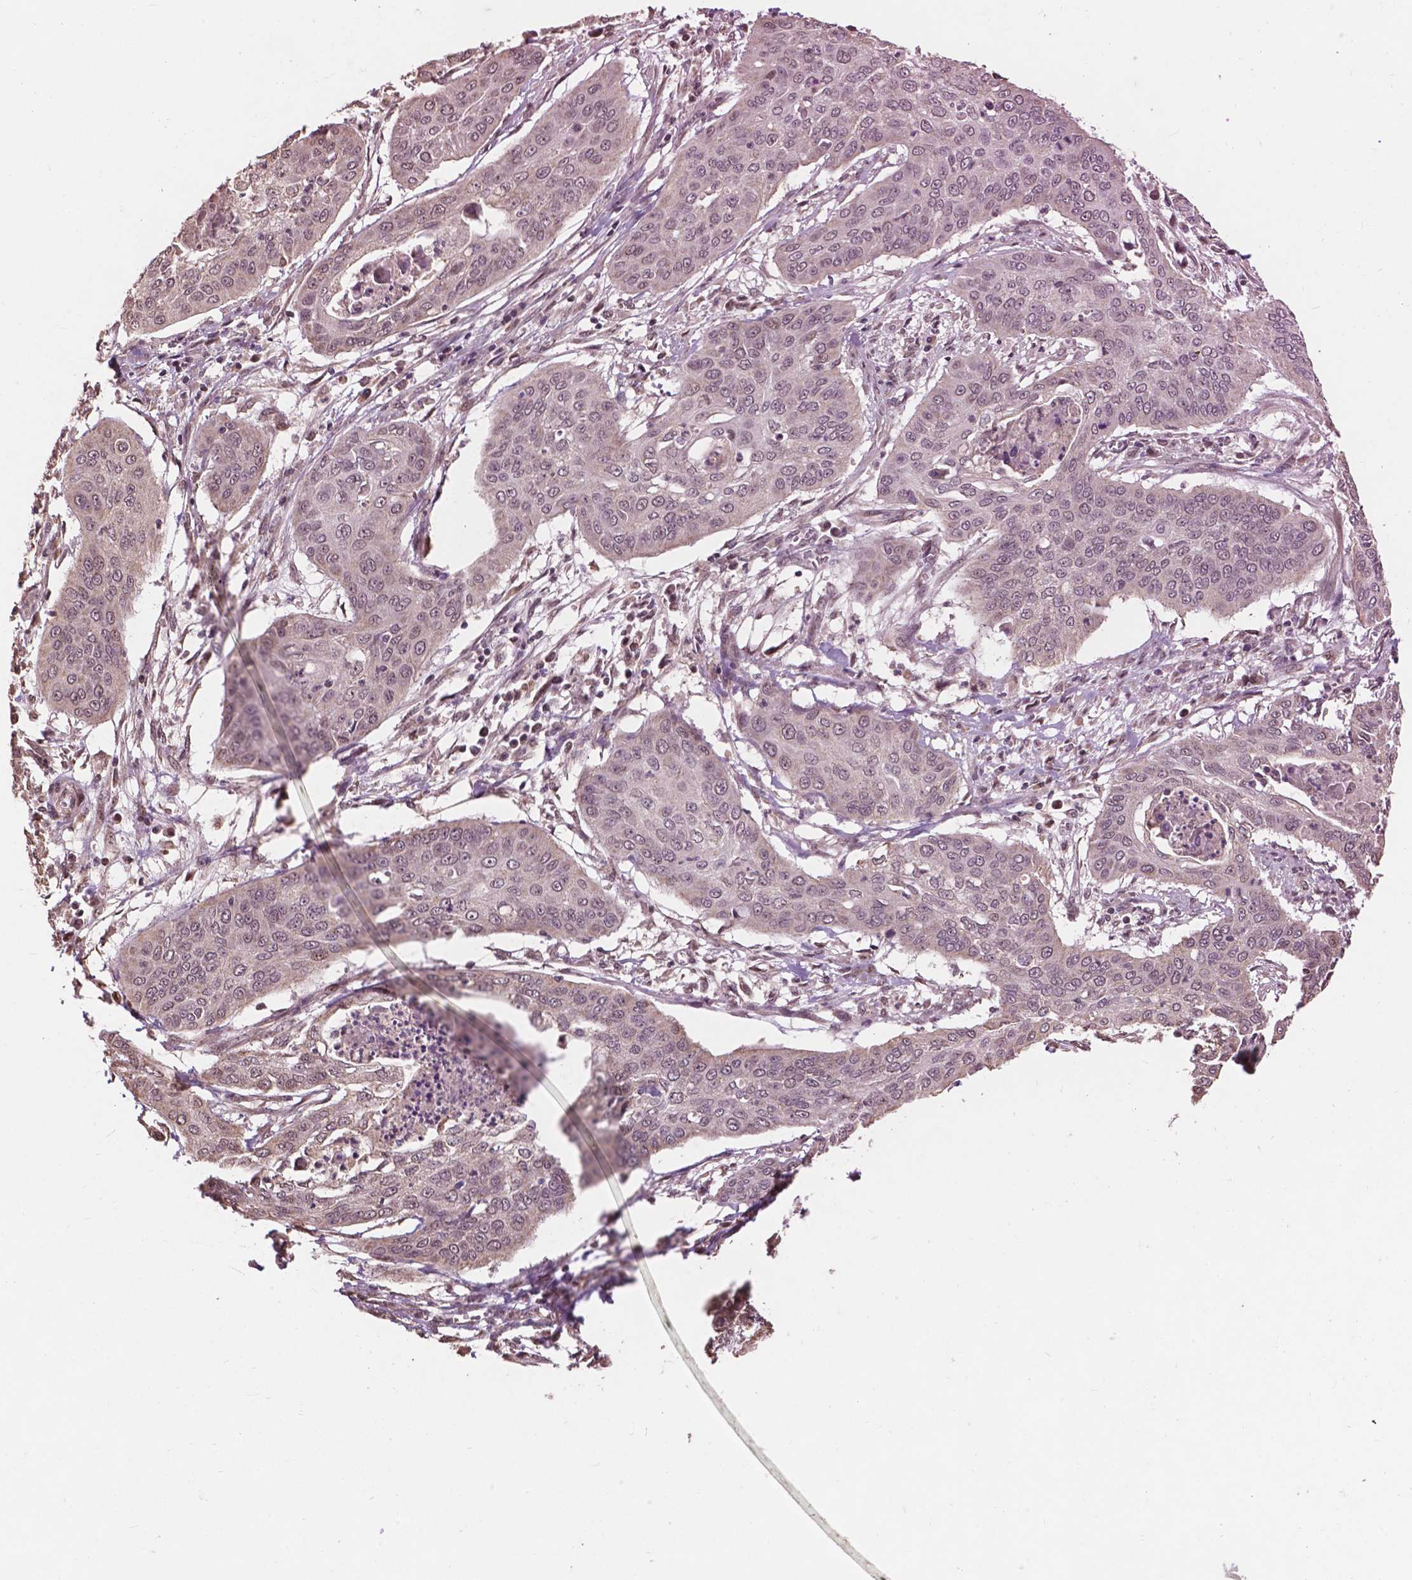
{"staining": {"intensity": "negative", "quantity": "none", "location": "none"}, "tissue": "cervical cancer", "cell_type": "Tumor cells", "image_type": "cancer", "snomed": [{"axis": "morphology", "description": "Squamous cell carcinoma, NOS"}, {"axis": "topography", "description": "Cervix"}], "caption": "Cervical cancer (squamous cell carcinoma) was stained to show a protein in brown. There is no significant expression in tumor cells. The staining was performed using DAB (3,3'-diaminobenzidine) to visualize the protein expression in brown, while the nuclei were stained in blue with hematoxylin (Magnification: 20x).", "gene": "GLRA2", "patient": {"sex": "female", "age": 39}}